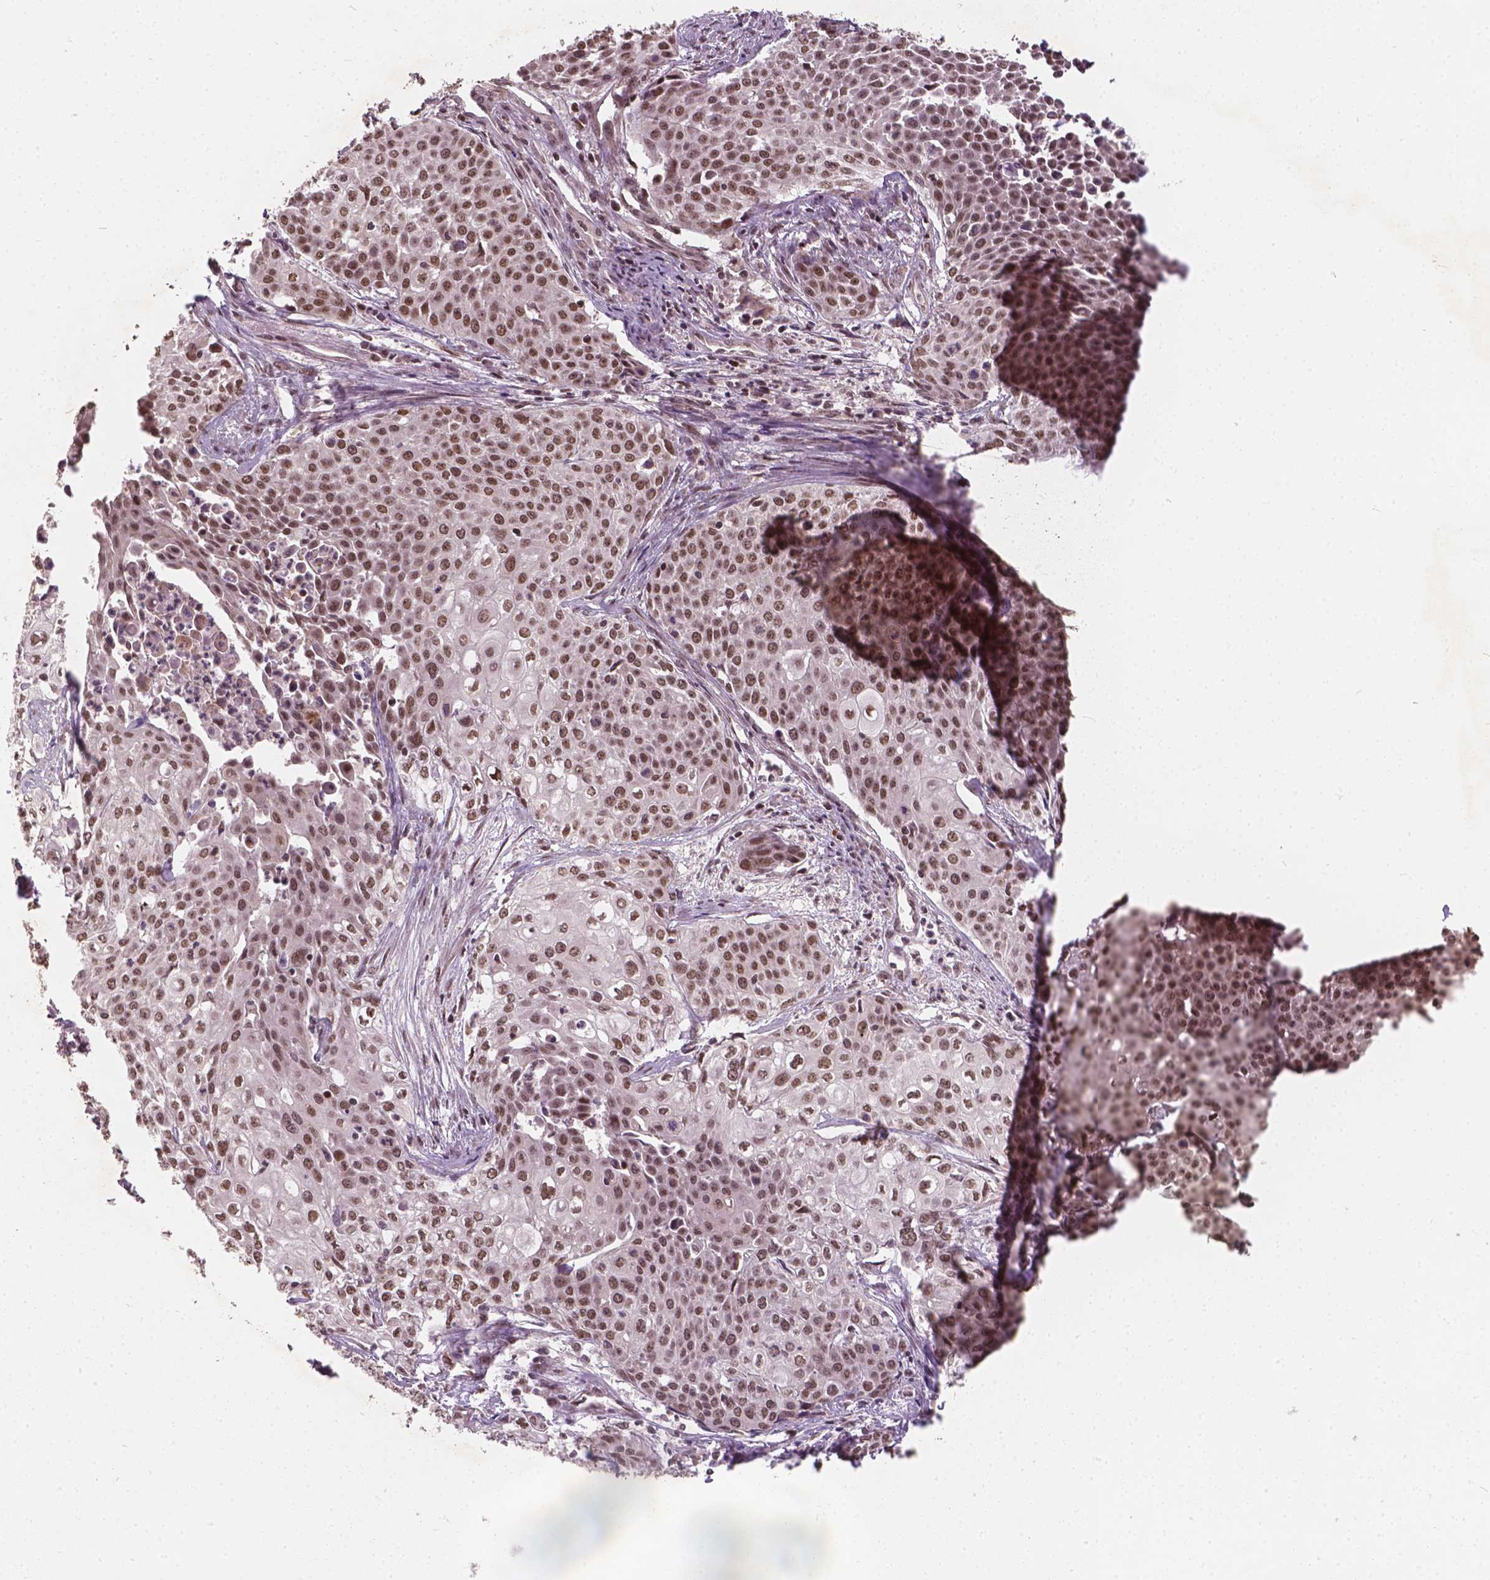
{"staining": {"intensity": "moderate", "quantity": ">75%", "location": "nuclear"}, "tissue": "cervical cancer", "cell_type": "Tumor cells", "image_type": "cancer", "snomed": [{"axis": "morphology", "description": "Squamous cell carcinoma, NOS"}, {"axis": "topography", "description": "Cervix"}], "caption": "Immunohistochemistry photomicrograph of squamous cell carcinoma (cervical) stained for a protein (brown), which shows medium levels of moderate nuclear expression in approximately >75% of tumor cells.", "gene": "GPS2", "patient": {"sex": "female", "age": 39}}